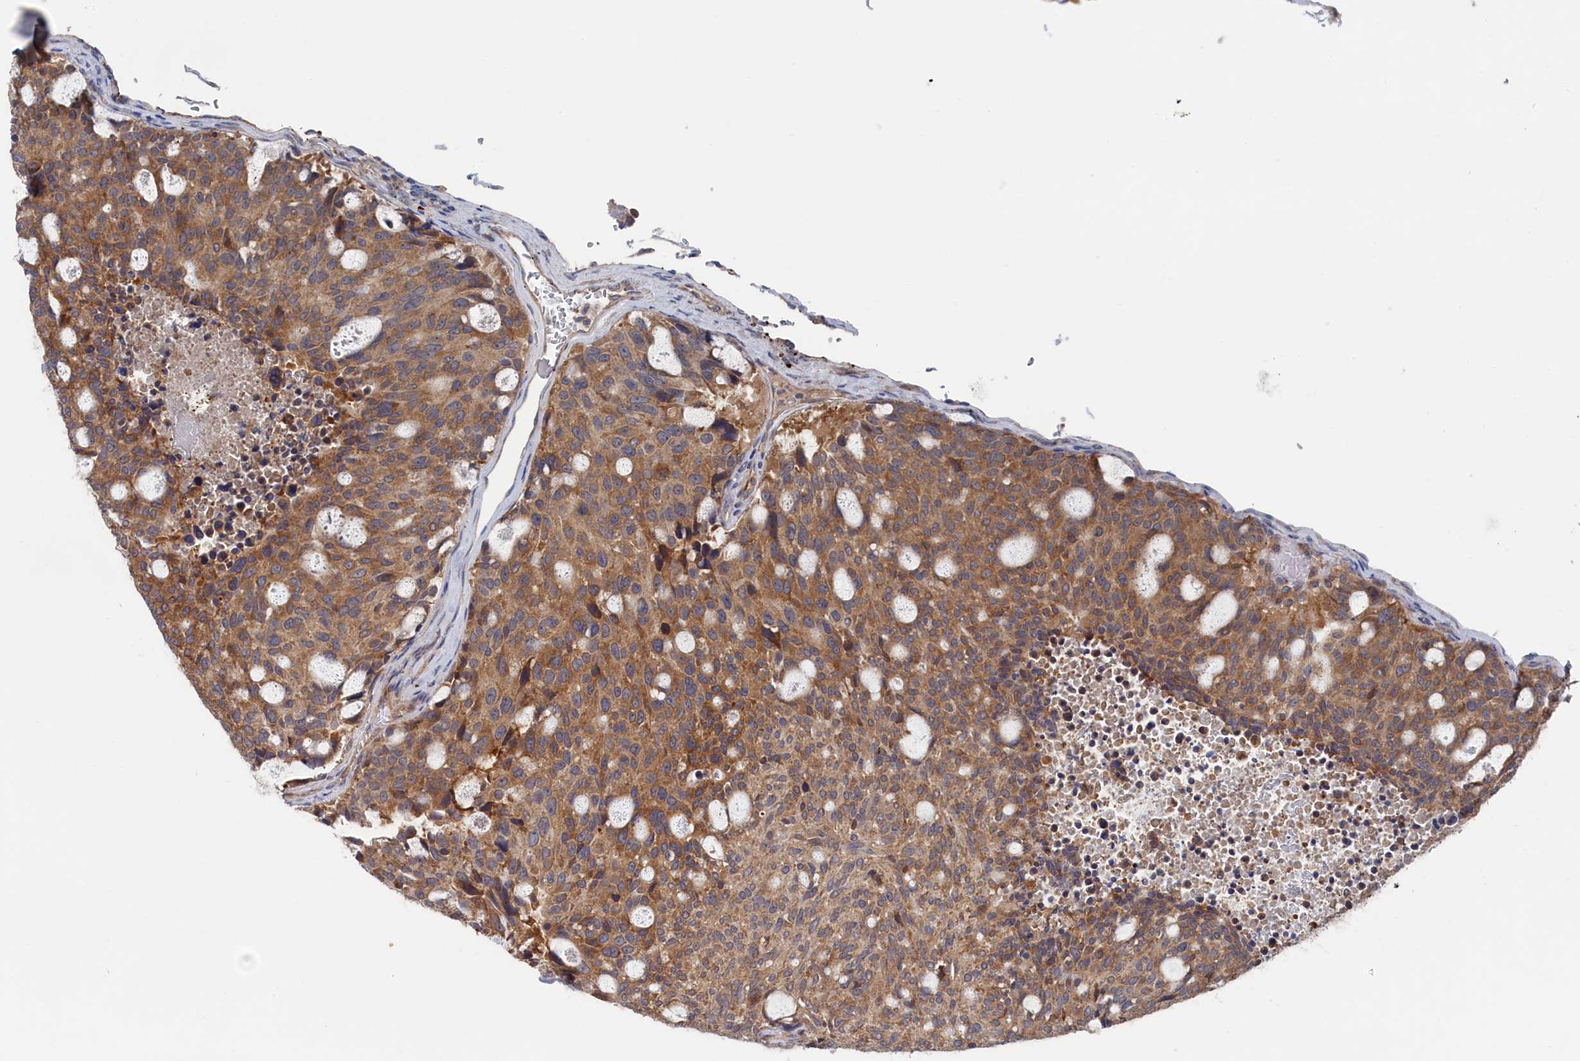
{"staining": {"intensity": "moderate", "quantity": ">75%", "location": "cytoplasmic/membranous"}, "tissue": "carcinoid", "cell_type": "Tumor cells", "image_type": "cancer", "snomed": [{"axis": "morphology", "description": "Carcinoid, malignant, NOS"}, {"axis": "topography", "description": "Pancreas"}], "caption": "There is medium levels of moderate cytoplasmic/membranous positivity in tumor cells of carcinoid (malignant), as demonstrated by immunohistochemical staining (brown color).", "gene": "FILIP1L", "patient": {"sex": "female", "age": 54}}